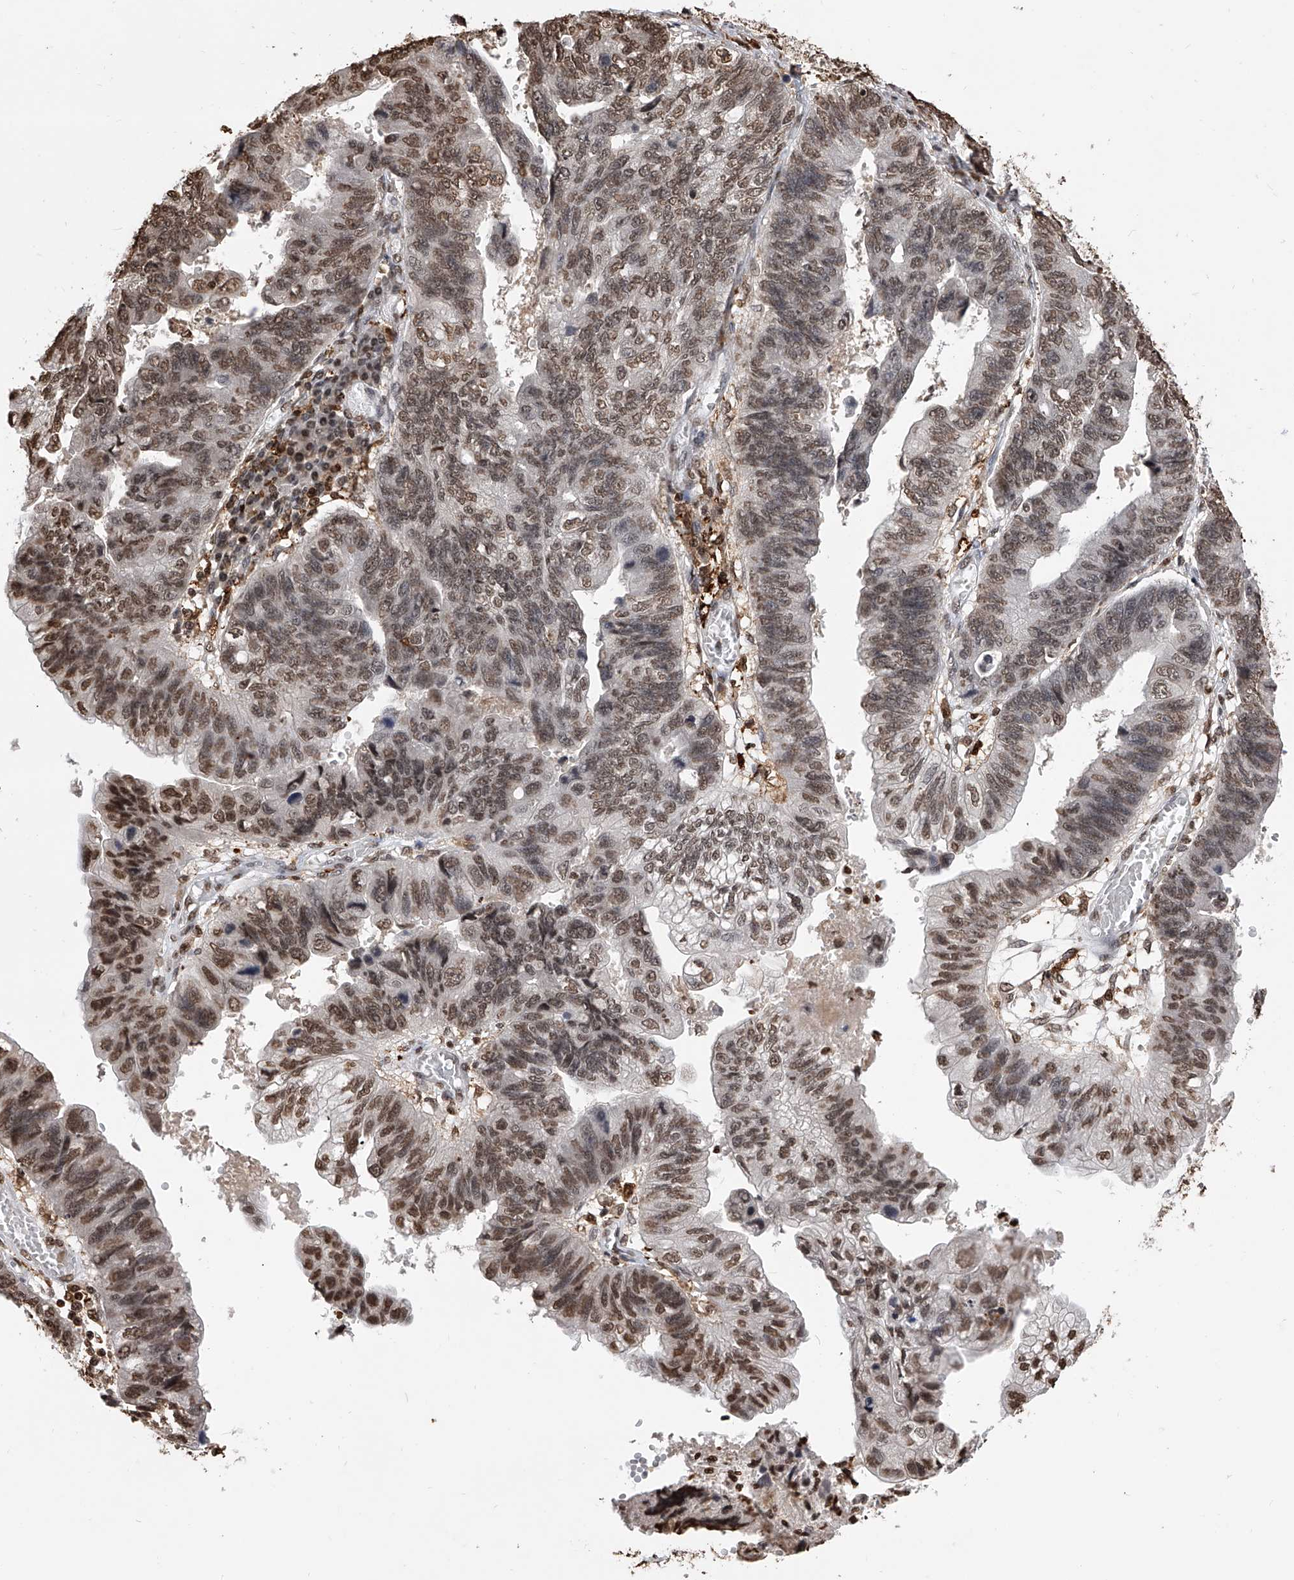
{"staining": {"intensity": "moderate", "quantity": ">75%", "location": "nuclear"}, "tissue": "stomach cancer", "cell_type": "Tumor cells", "image_type": "cancer", "snomed": [{"axis": "morphology", "description": "Adenocarcinoma, NOS"}, {"axis": "topography", "description": "Stomach"}], "caption": "A medium amount of moderate nuclear expression is seen in approximately >75% of tumor cells in stomach adenocarcinoma tissue.", "gene": "CFAP410", "patient": {"sex": "male", "age": 59}}